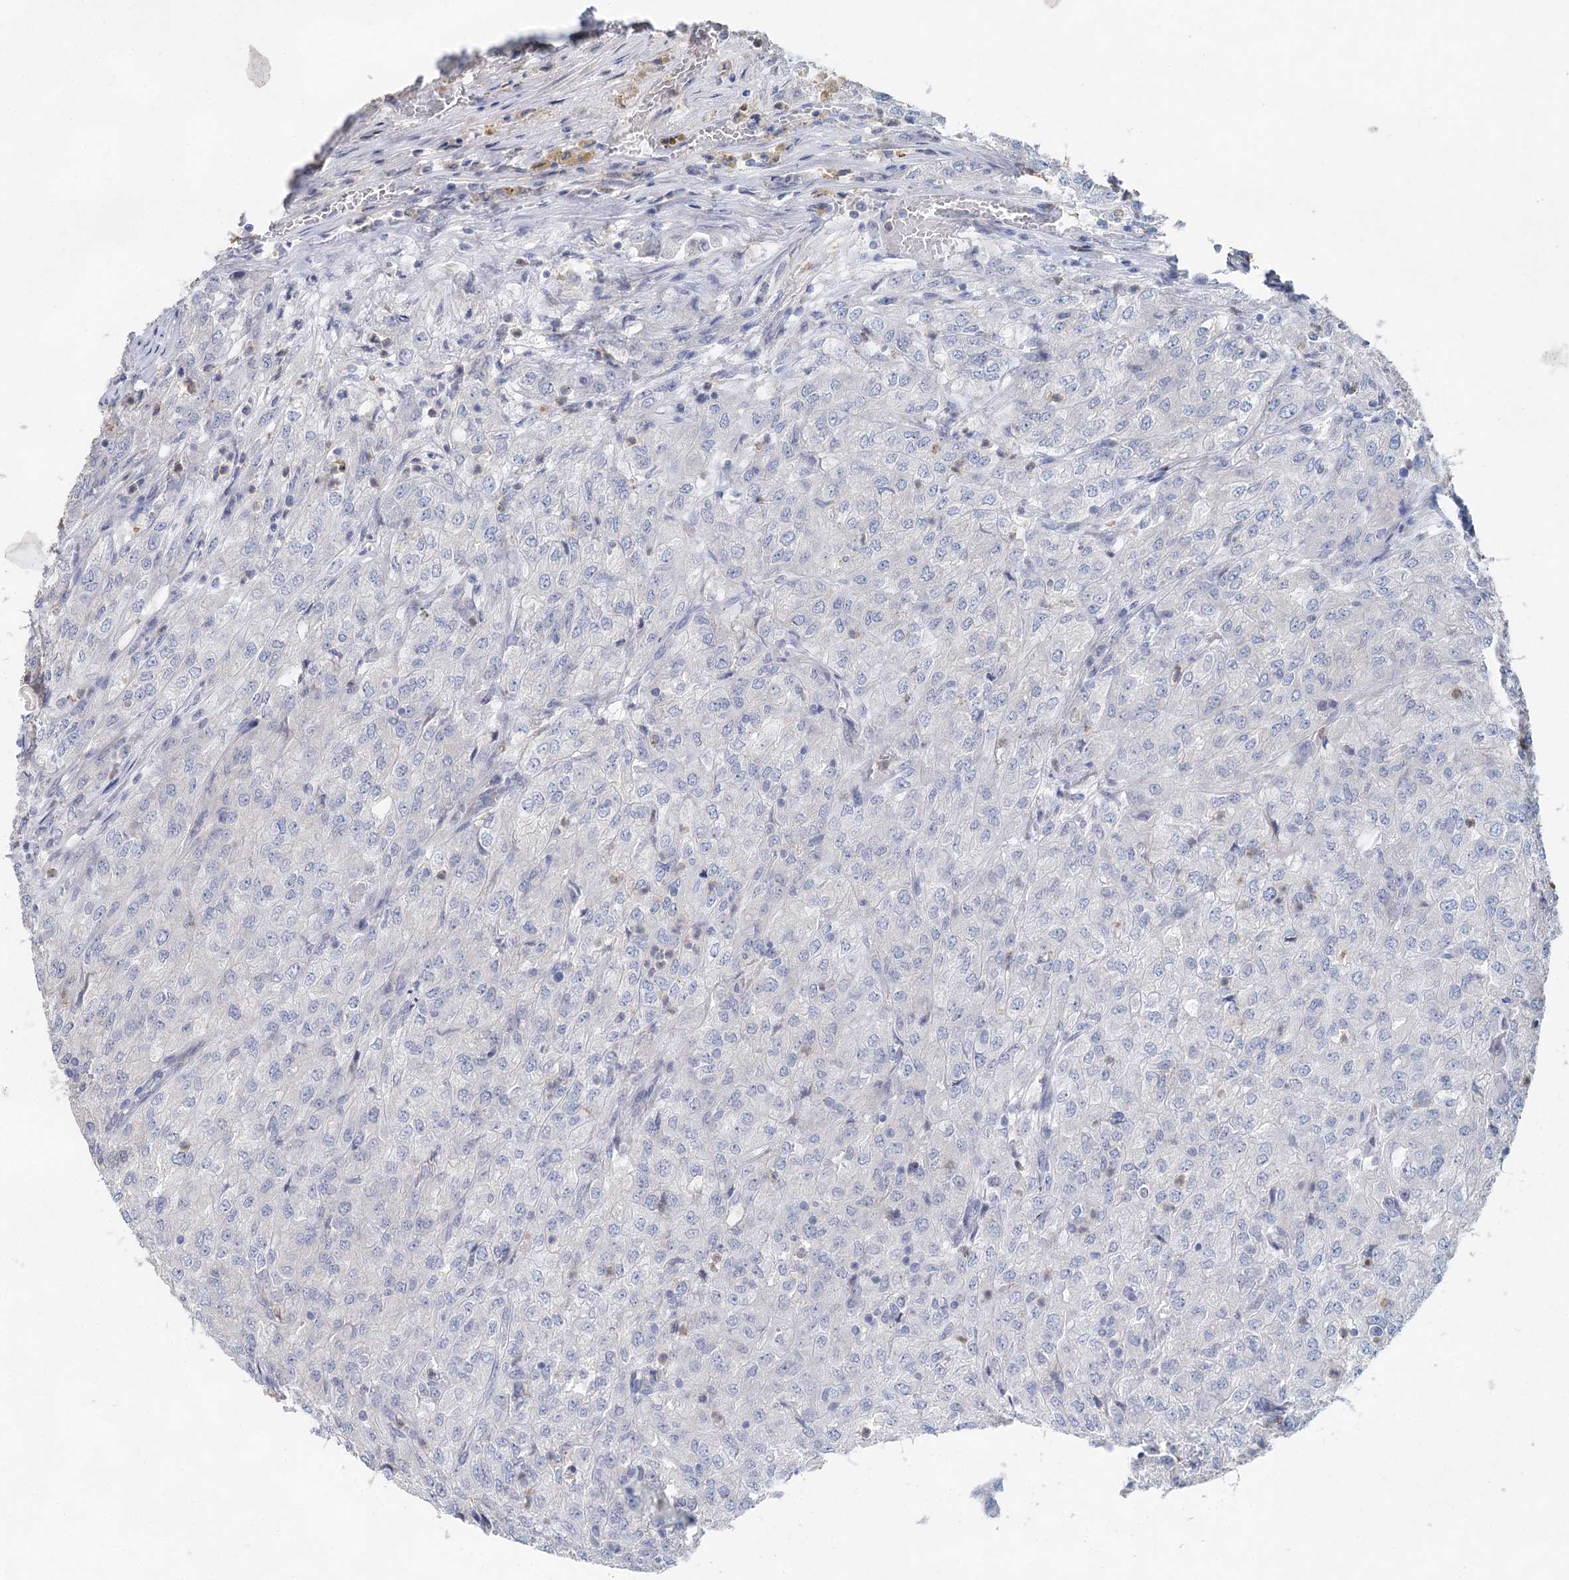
{"staining": {"intensity": "negative", "quantity": "none", "location": "none"}, "tissue": "renal cancer", "cell_type": "Tumor cells", "image_type": "cancer", "snomed": [{"axis": "morphology", "description": "Adenocarcinoma, NOS"}, {"axis": "topography", "description": "Kidney"}], "caption": "Immunohistochemistry of human renal cancer demonstrates no staining in tumor cells.", "gene": "MYL6B", "patient": {"sex": "female", "age": 54}}